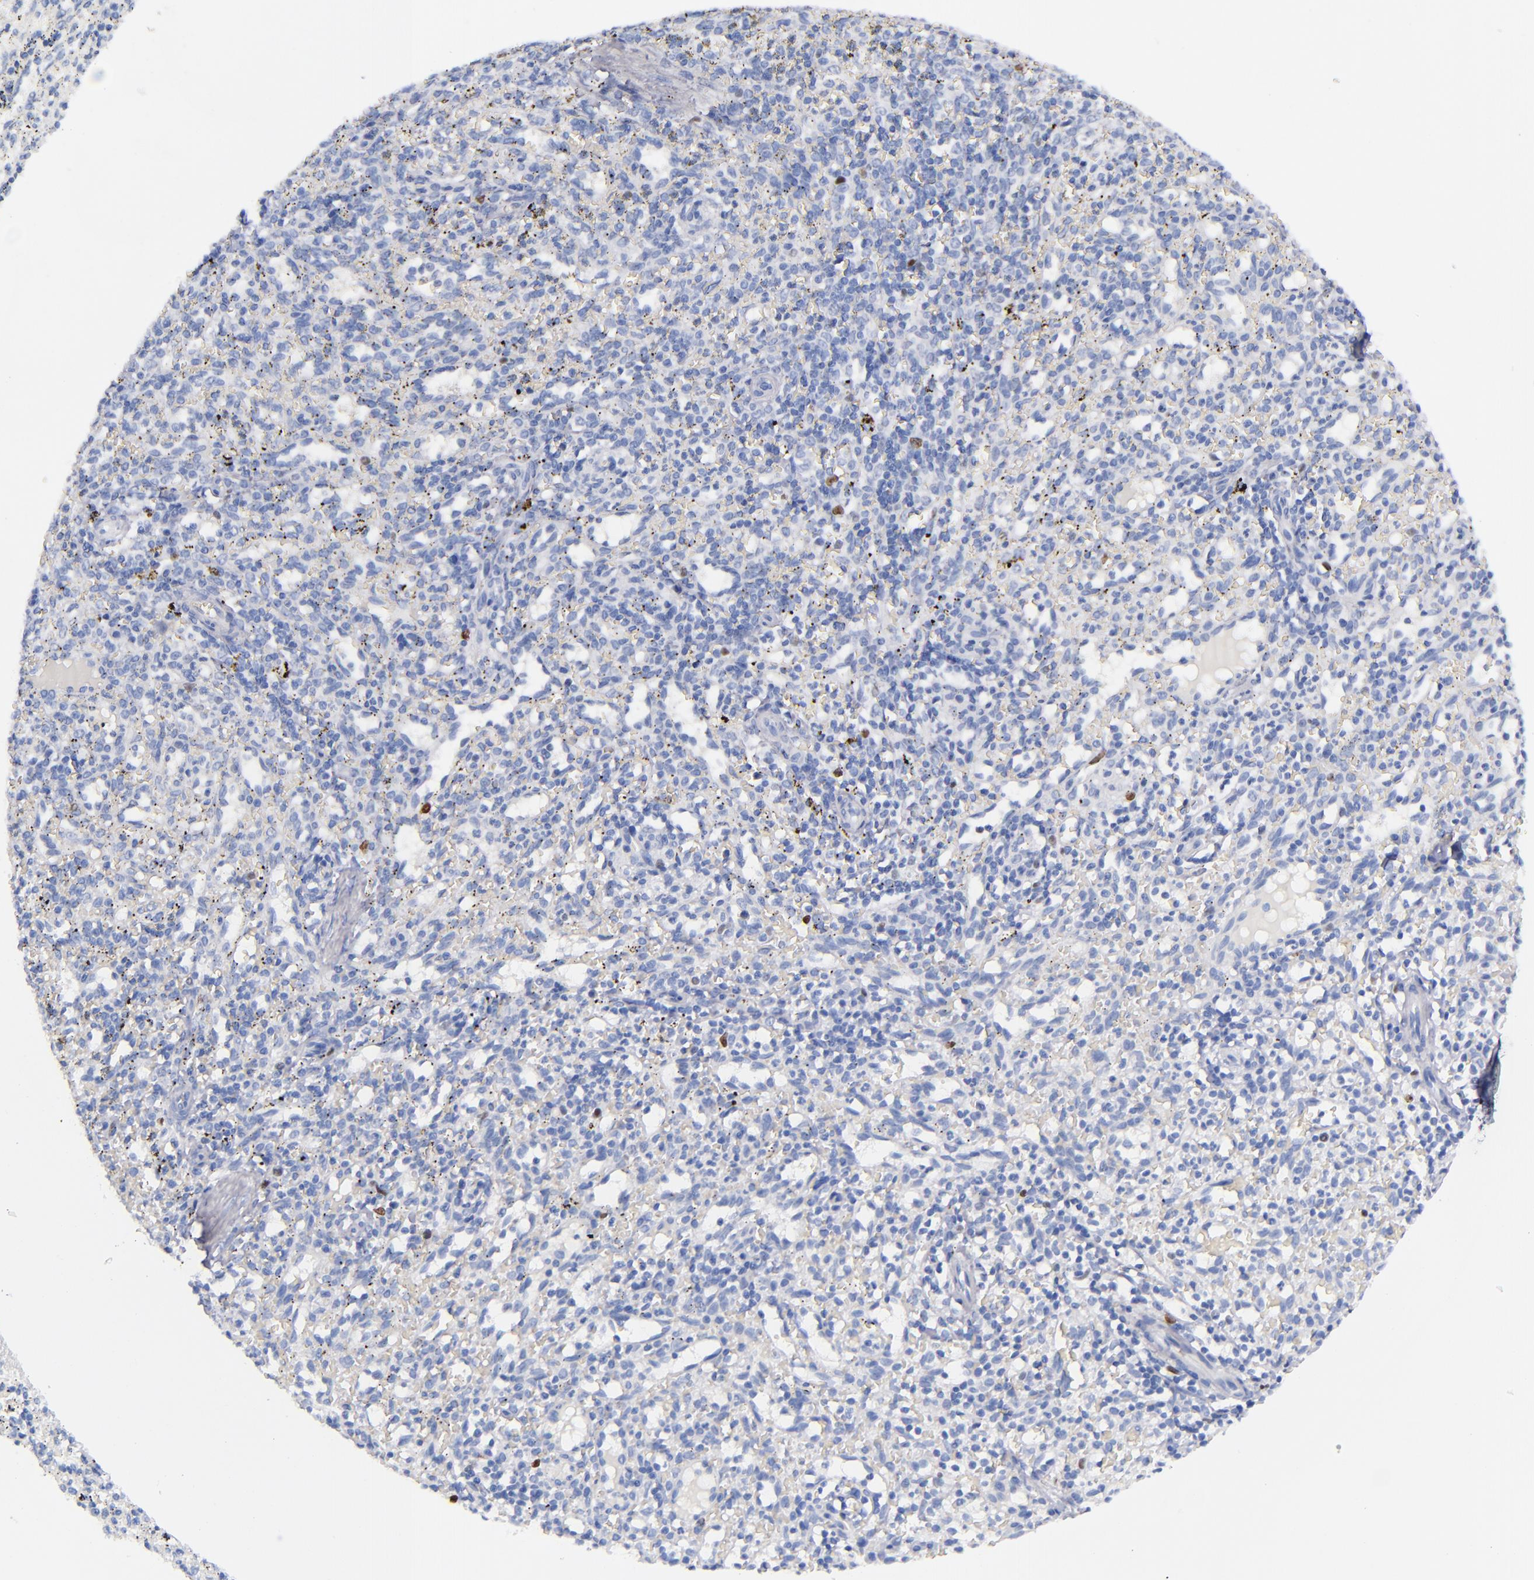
{"staining": {"intensity": "negative", "quantity": "none", "location": "none"}, "tissue": "spleen", "cell_type": "Cells in red pulp", "image_type": "normal", "snomed": [{"axis": "morphology", "description": "Normal tissue, NOS"}, {"axis": "topography", "description": "Spleen"}], "caption": "This is a histopathology image of immunohistochemistry staining of unremarkable spleen, which shows no positivity in cells in red pulp.", "gene": "MCM7", "patient": {"sex": "female", "age": 10}}